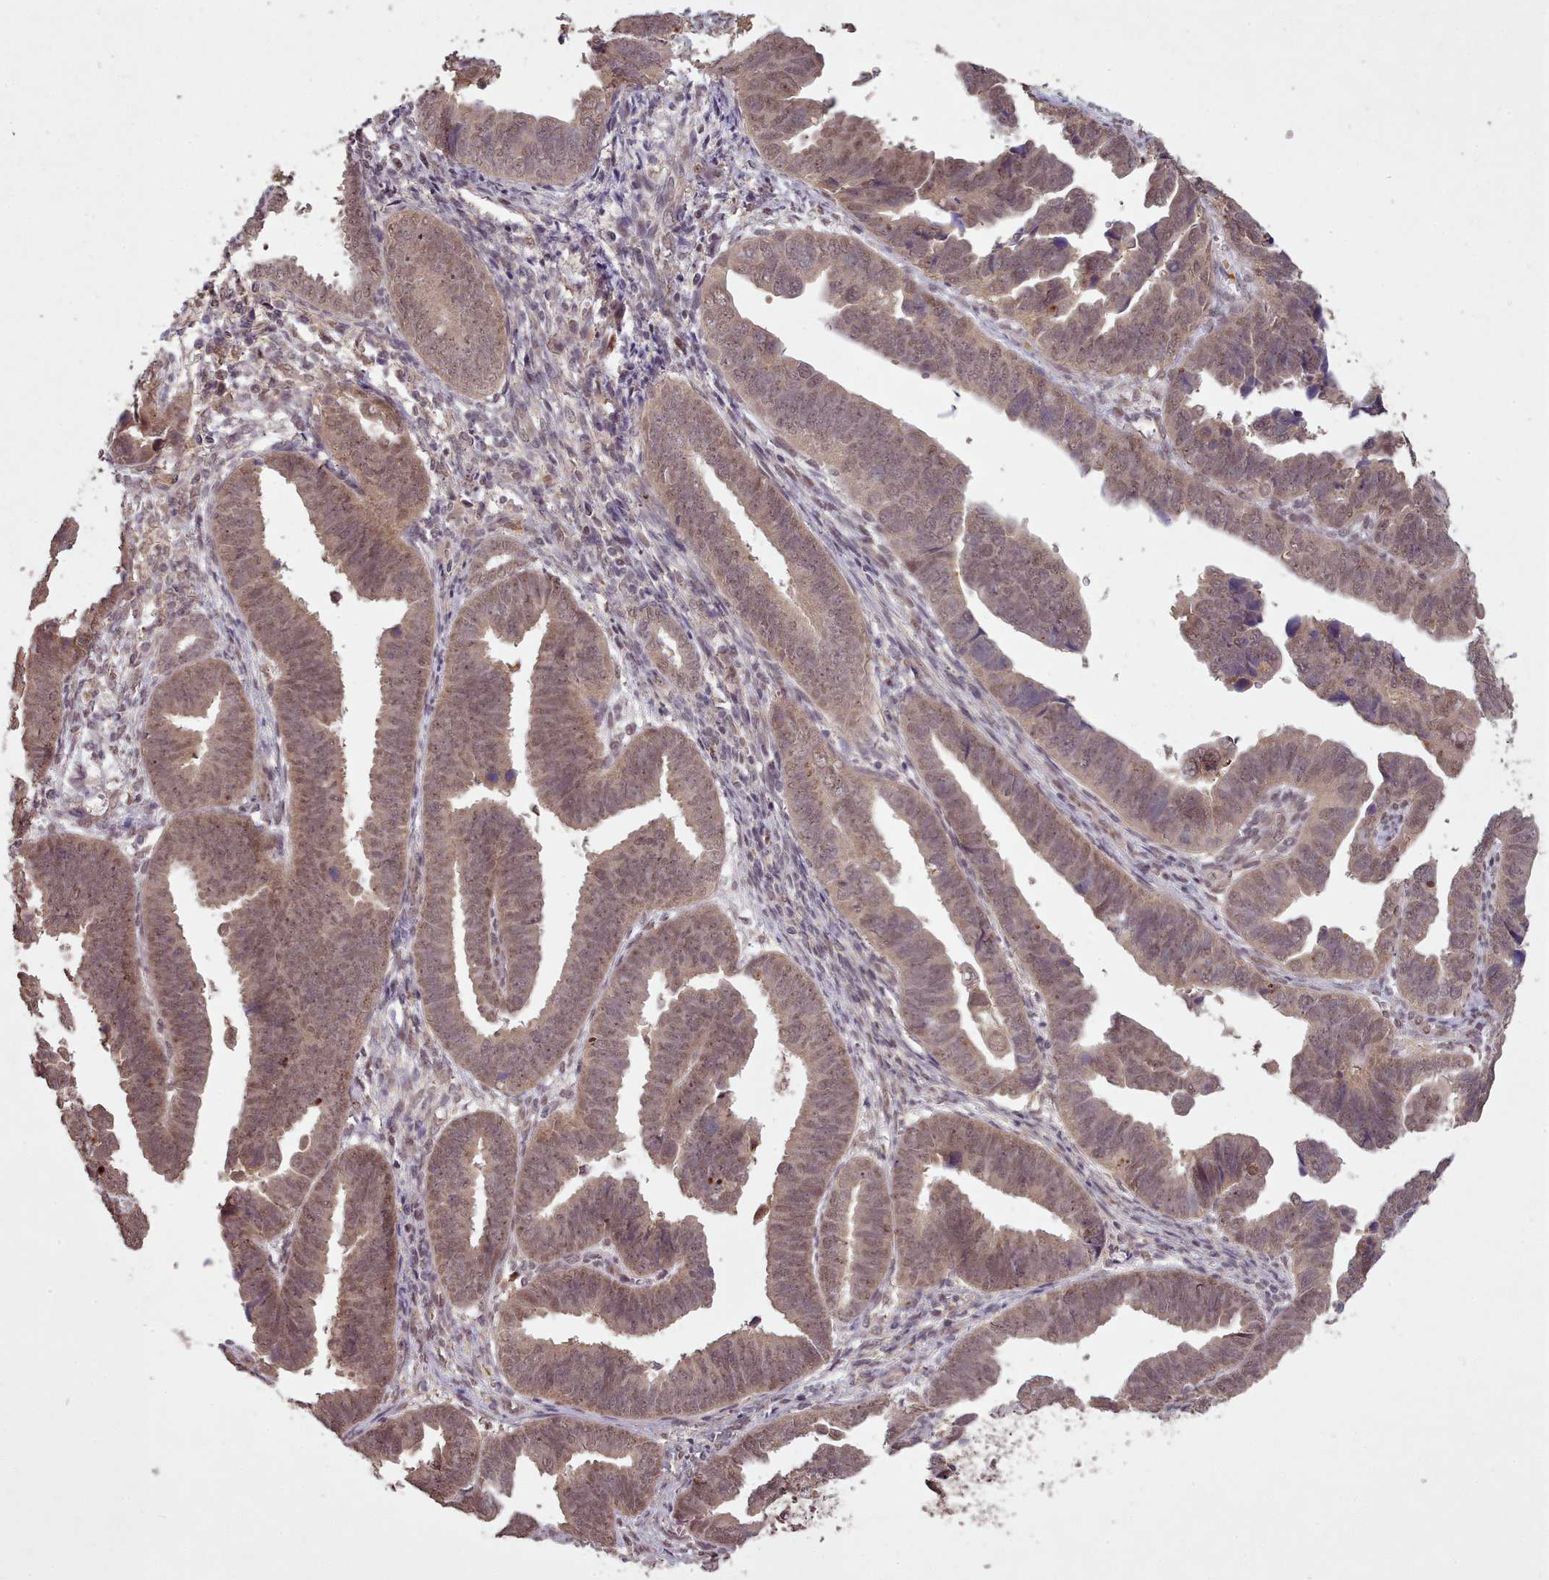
{"staining": {"intensity": "moderate", "quantity": "25%-75%", "location": "nuclear"}, "tissue": "endometrial cancer", "cell_type": "Tumor cells", "image_type": "cancer", "snomed": [{"axis": "morphology", "description": "Adenocarcinoma, NOS"}, {"axis": "topography", "description": "Endometrium"}], "caption": "Human endometrial cancer stained with a protein marker exhibits moderate staining in tumor cells.", "gene": "CDC6", "patient": {"sex": "female", "age": 75}}